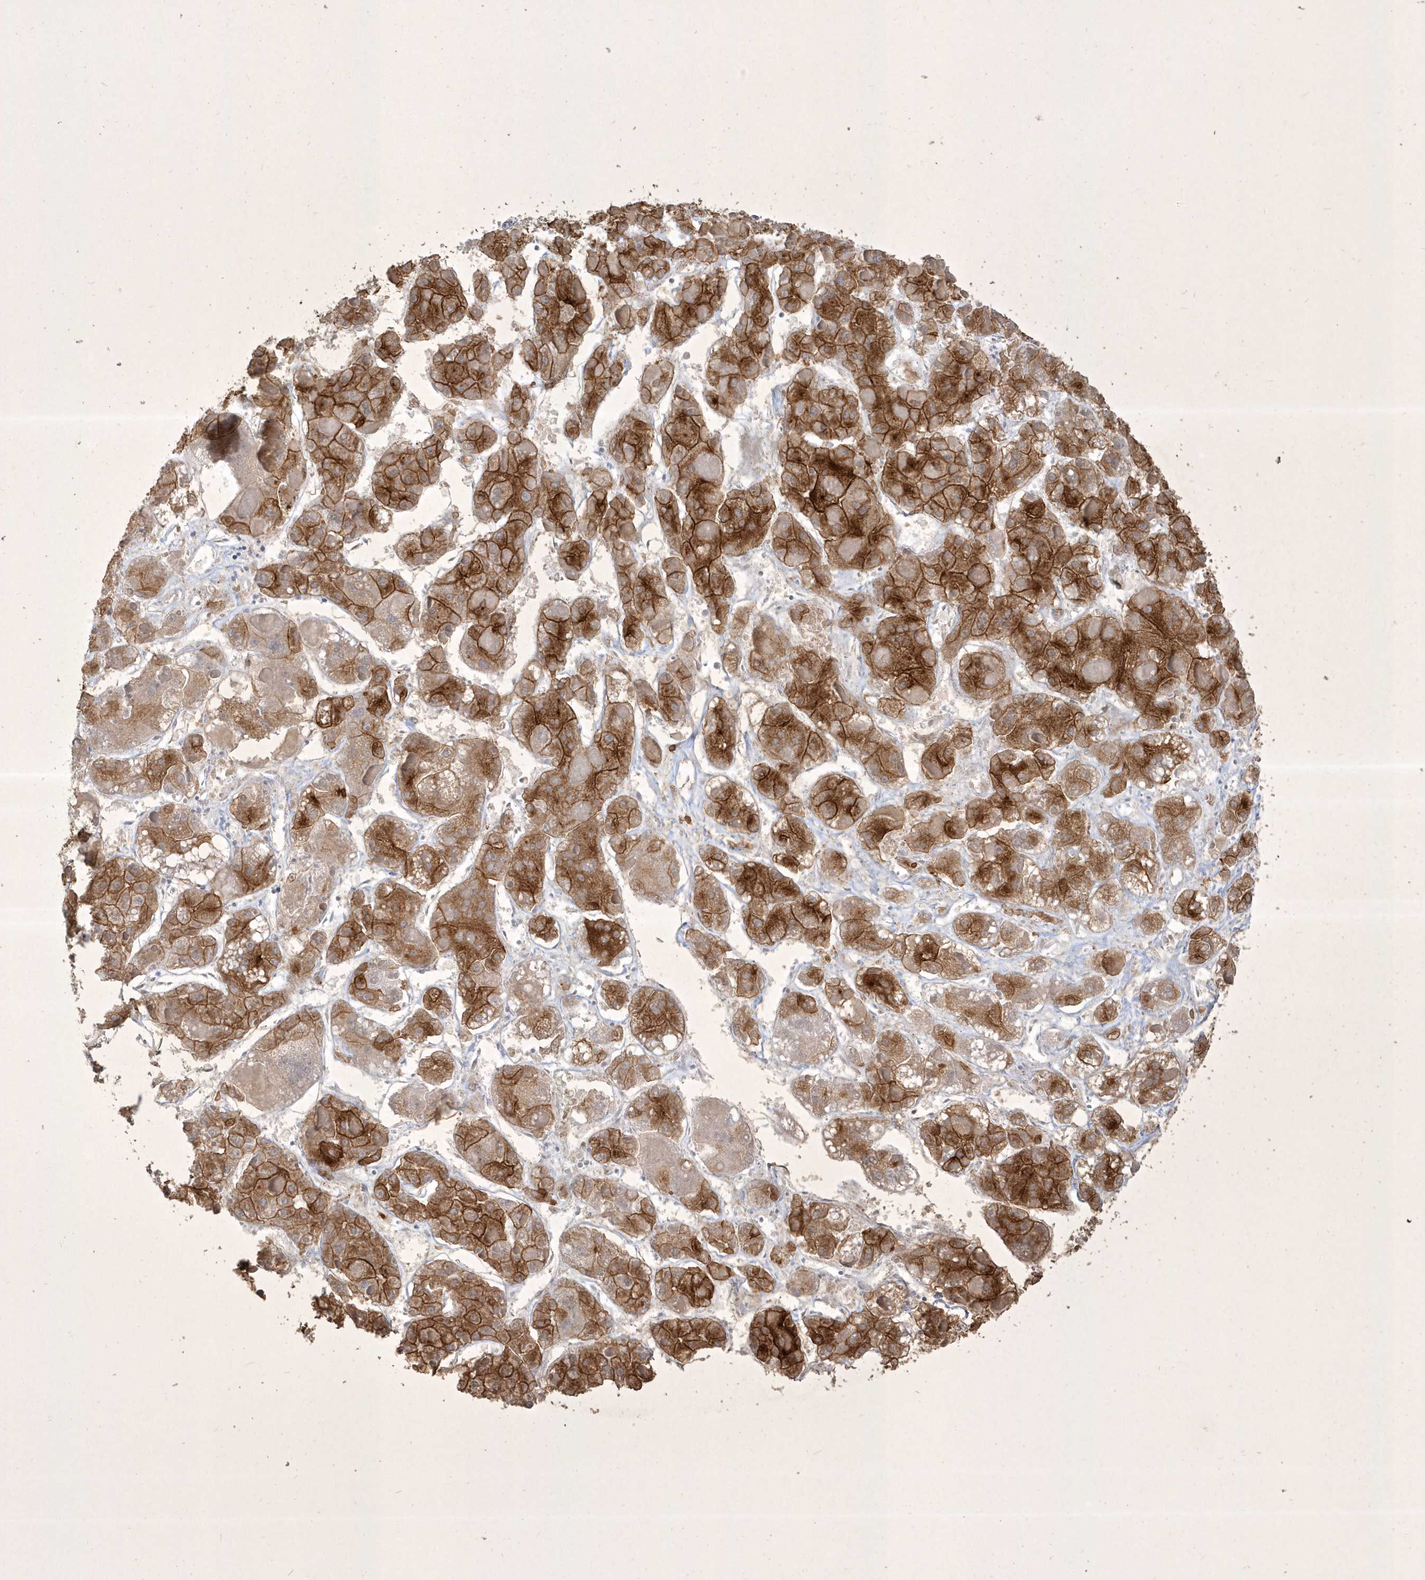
{"staining": {"intensity": "strong", "quantity": ">75%", "location": "cytoplasmic/membranous"}, "tissue": "liver cancer", "cell_type": "Tumor cells", "image_type": "cancer", "snomed": [{"axis": "morphology", "description": "Carcinoma, Hepatocellular, NOS"}, {"axis": "topography", "description": "Liver"}], "caption": "High-power microscopy captured an immunohistochemistry image of liver cancer (hepatocellular carcinoma), revealing strong cytoplasmic/membranous positivity in approximately >75% of tumor cells. (DAB IHC, brown staining for protein, blue staining for nuclei).", "gene": "BOD1", "patient": {"sex": "female", "age": 73}}